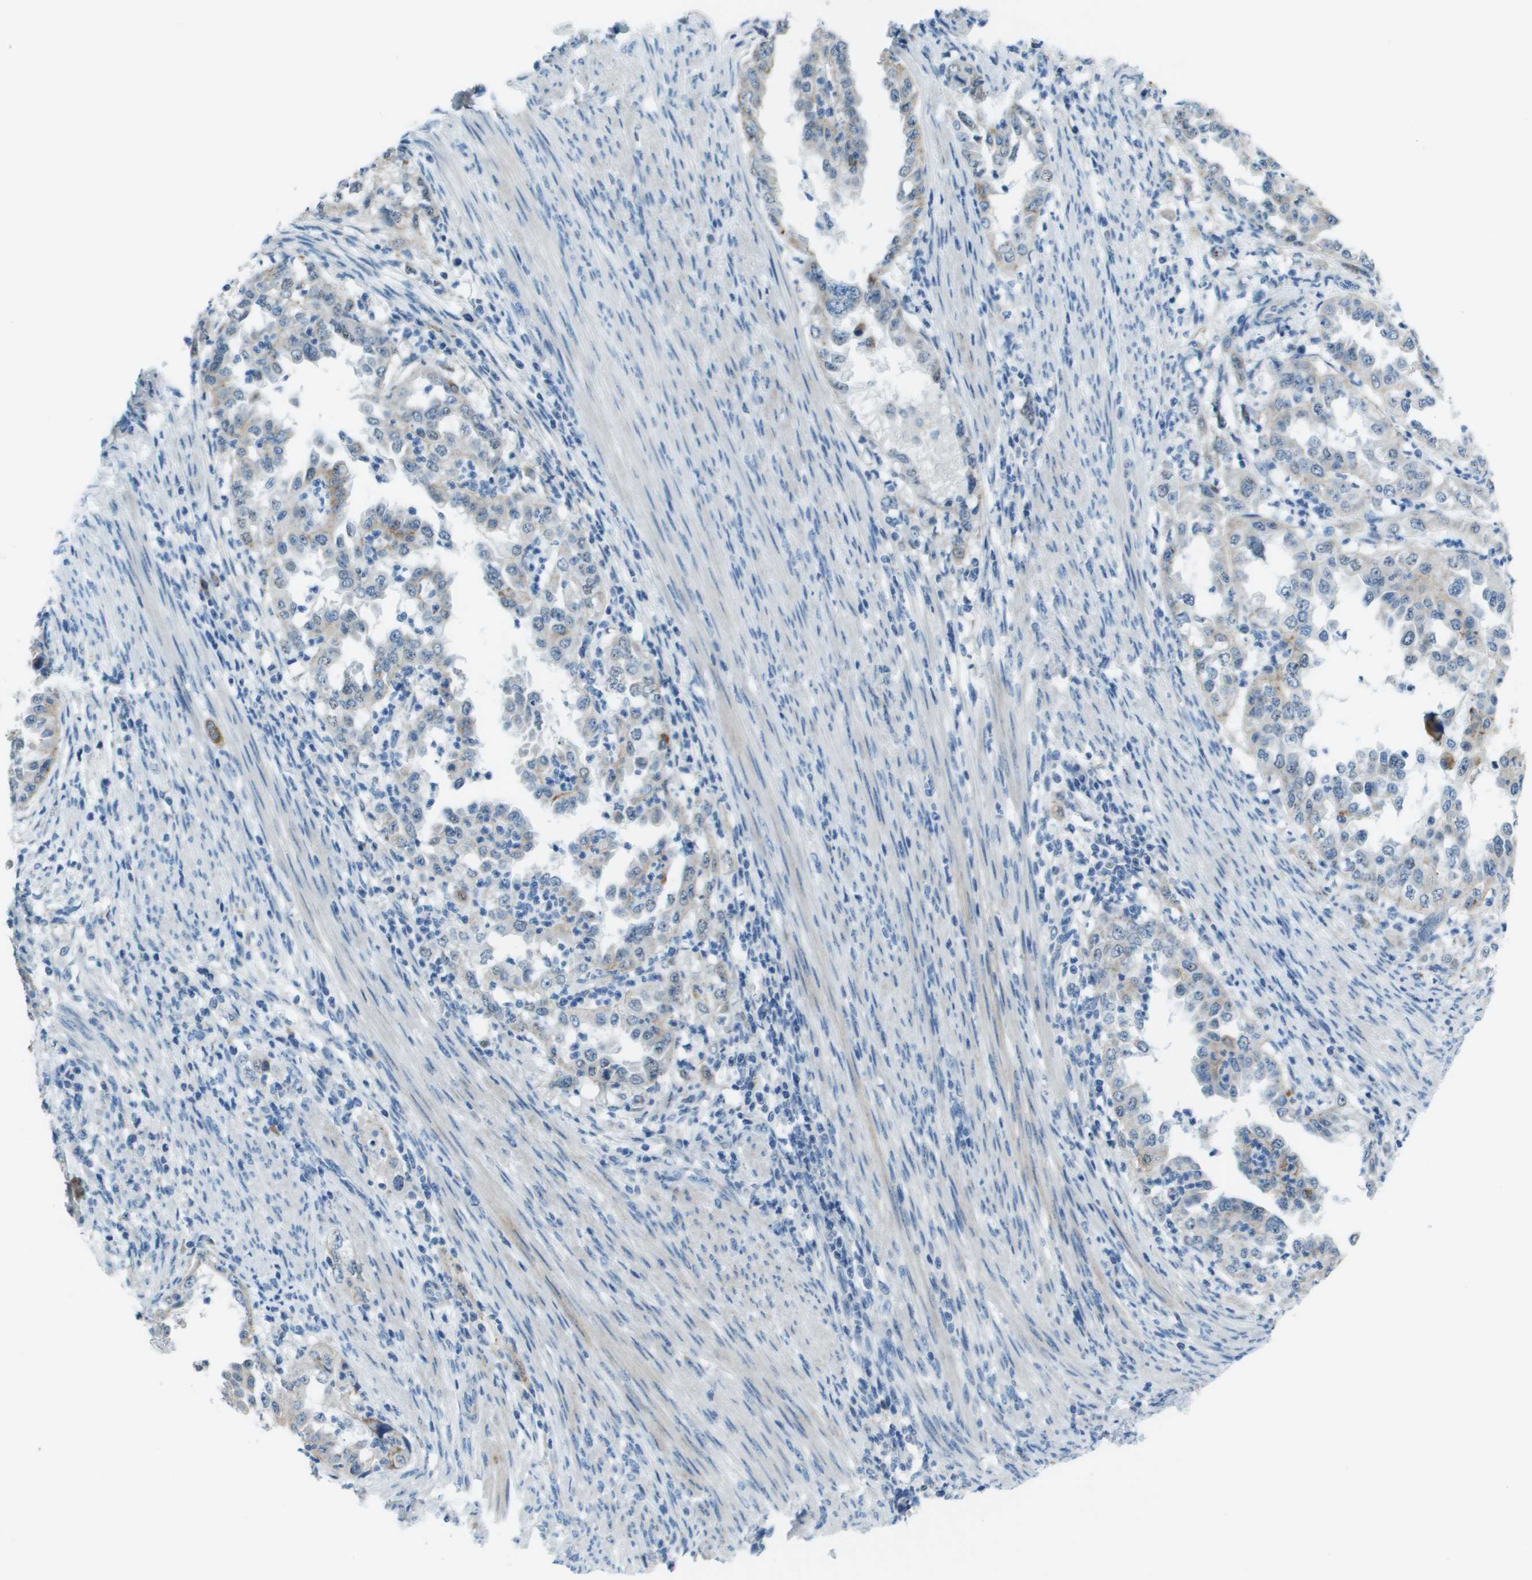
{"staining": {"intensity": "weak", "quantity": "<25%", "location": "cytoplasmic/membranous"}, "tissue": "endometrial cancer", "cell_type": "Tumor cells", "image_type": "cancer", "snomed": [{"axis": "morphology", "description": "Adenocarcinoma, NOS"}, {"axis": "topography", "description": "Endometrium"}], "caption": "High magnification brightfield microscopy of endometrial cancer (adenocarcinoma) stained with DAB (brown) and counterstained with hematoxylin (blue): tumor cells show no significant staining.", "gene": "SDC1", "patient": {"sex": "female", "age": 85}}